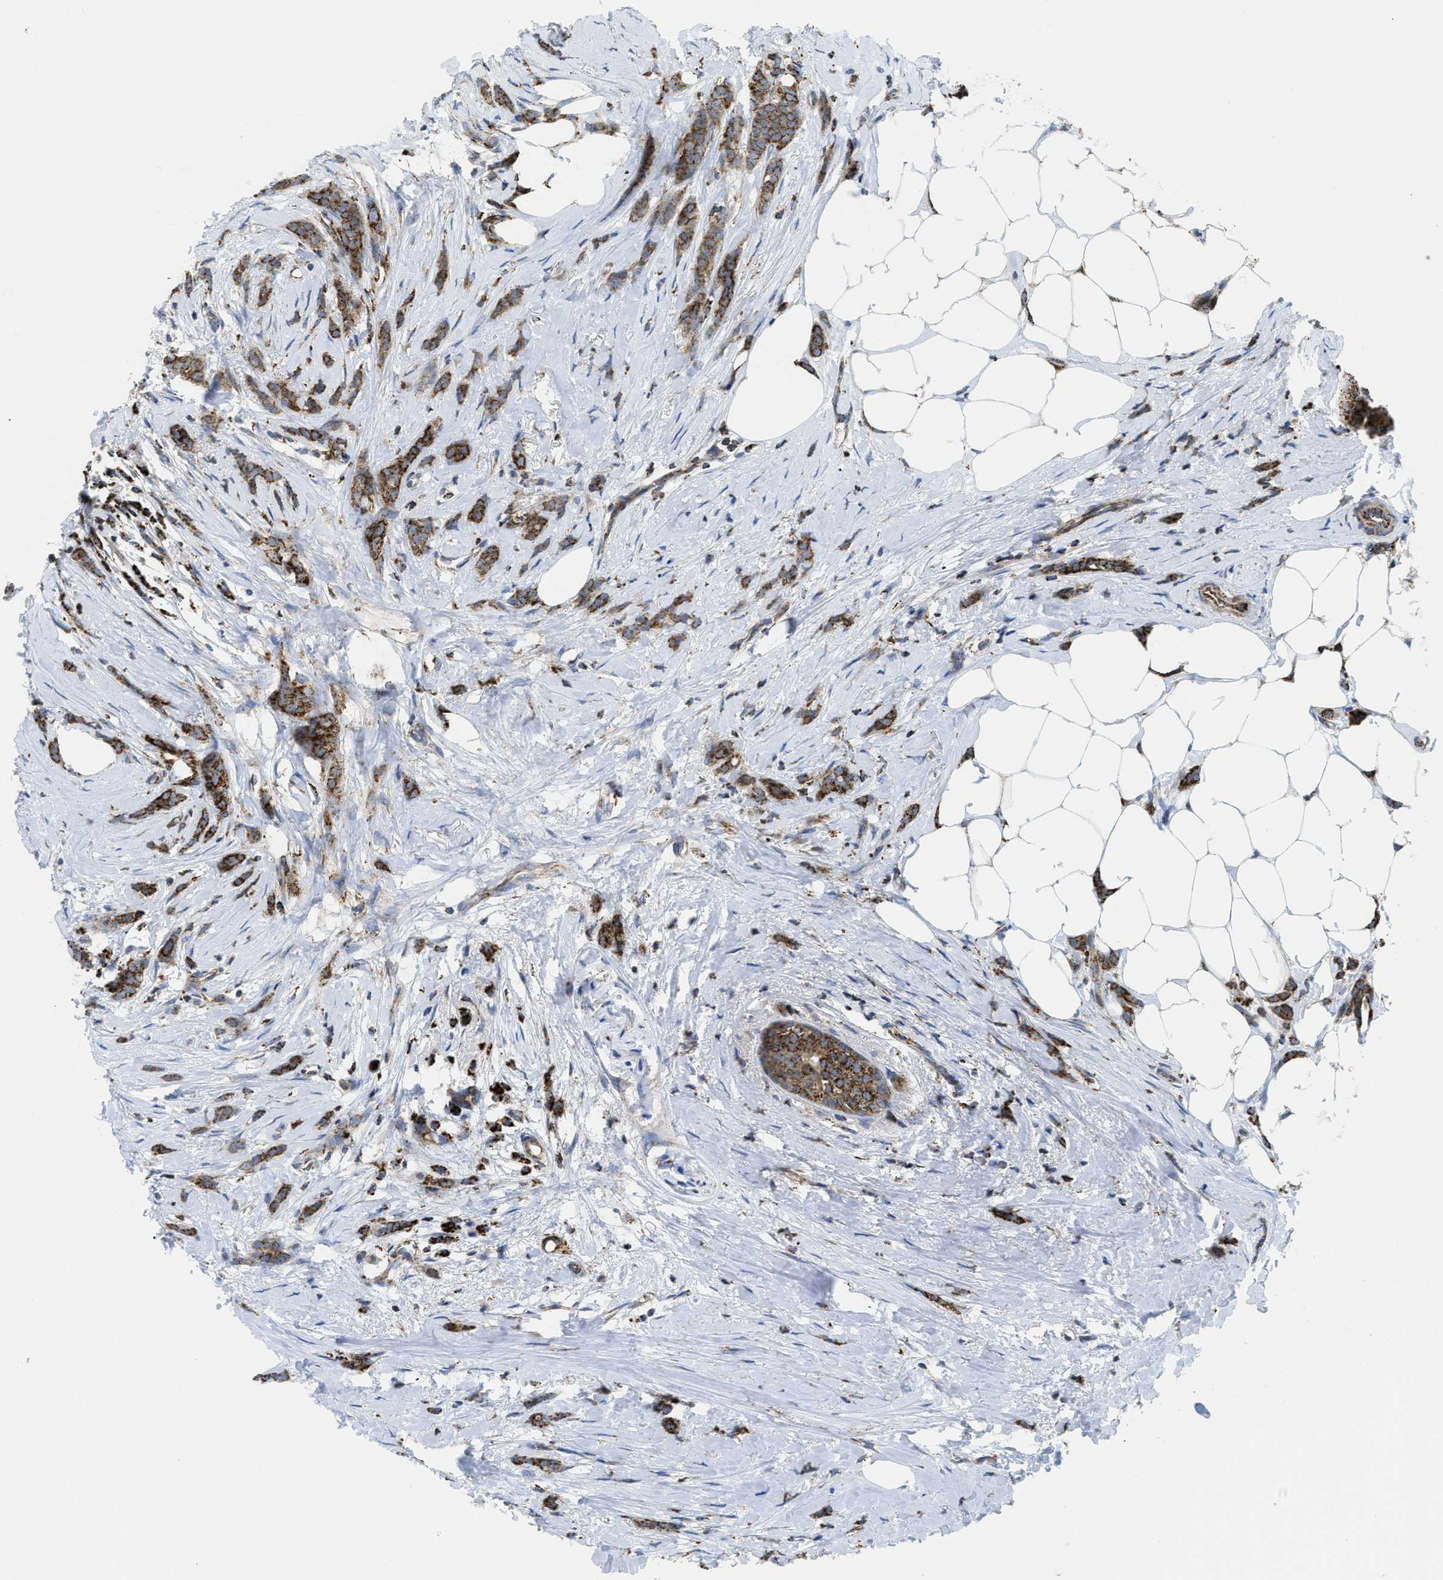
{"staining": {"intensity": "strong", "quantity": ">75%", "location": "cytoplasmic/membranous"}, "tissue": "breast cancer", "cell_type": "Tumor cells", "image_type": "cancer", "snomed": [{"axis": "morphology", "description": "Lobular carcinoma, in situ"}, {"axis": "morphology", "description": "Lobular carcinoma"}, {"axis": "topography", "description": "Breast"}], "caption": "Breast lobular carcinoma in situ stained with a brown dye demonstrates strong cytoplasmic/membranous positive expression in approximately >75% of tumor cells.", "gene": "SQOR", "patient": {"sex": "female", "age": 41}}